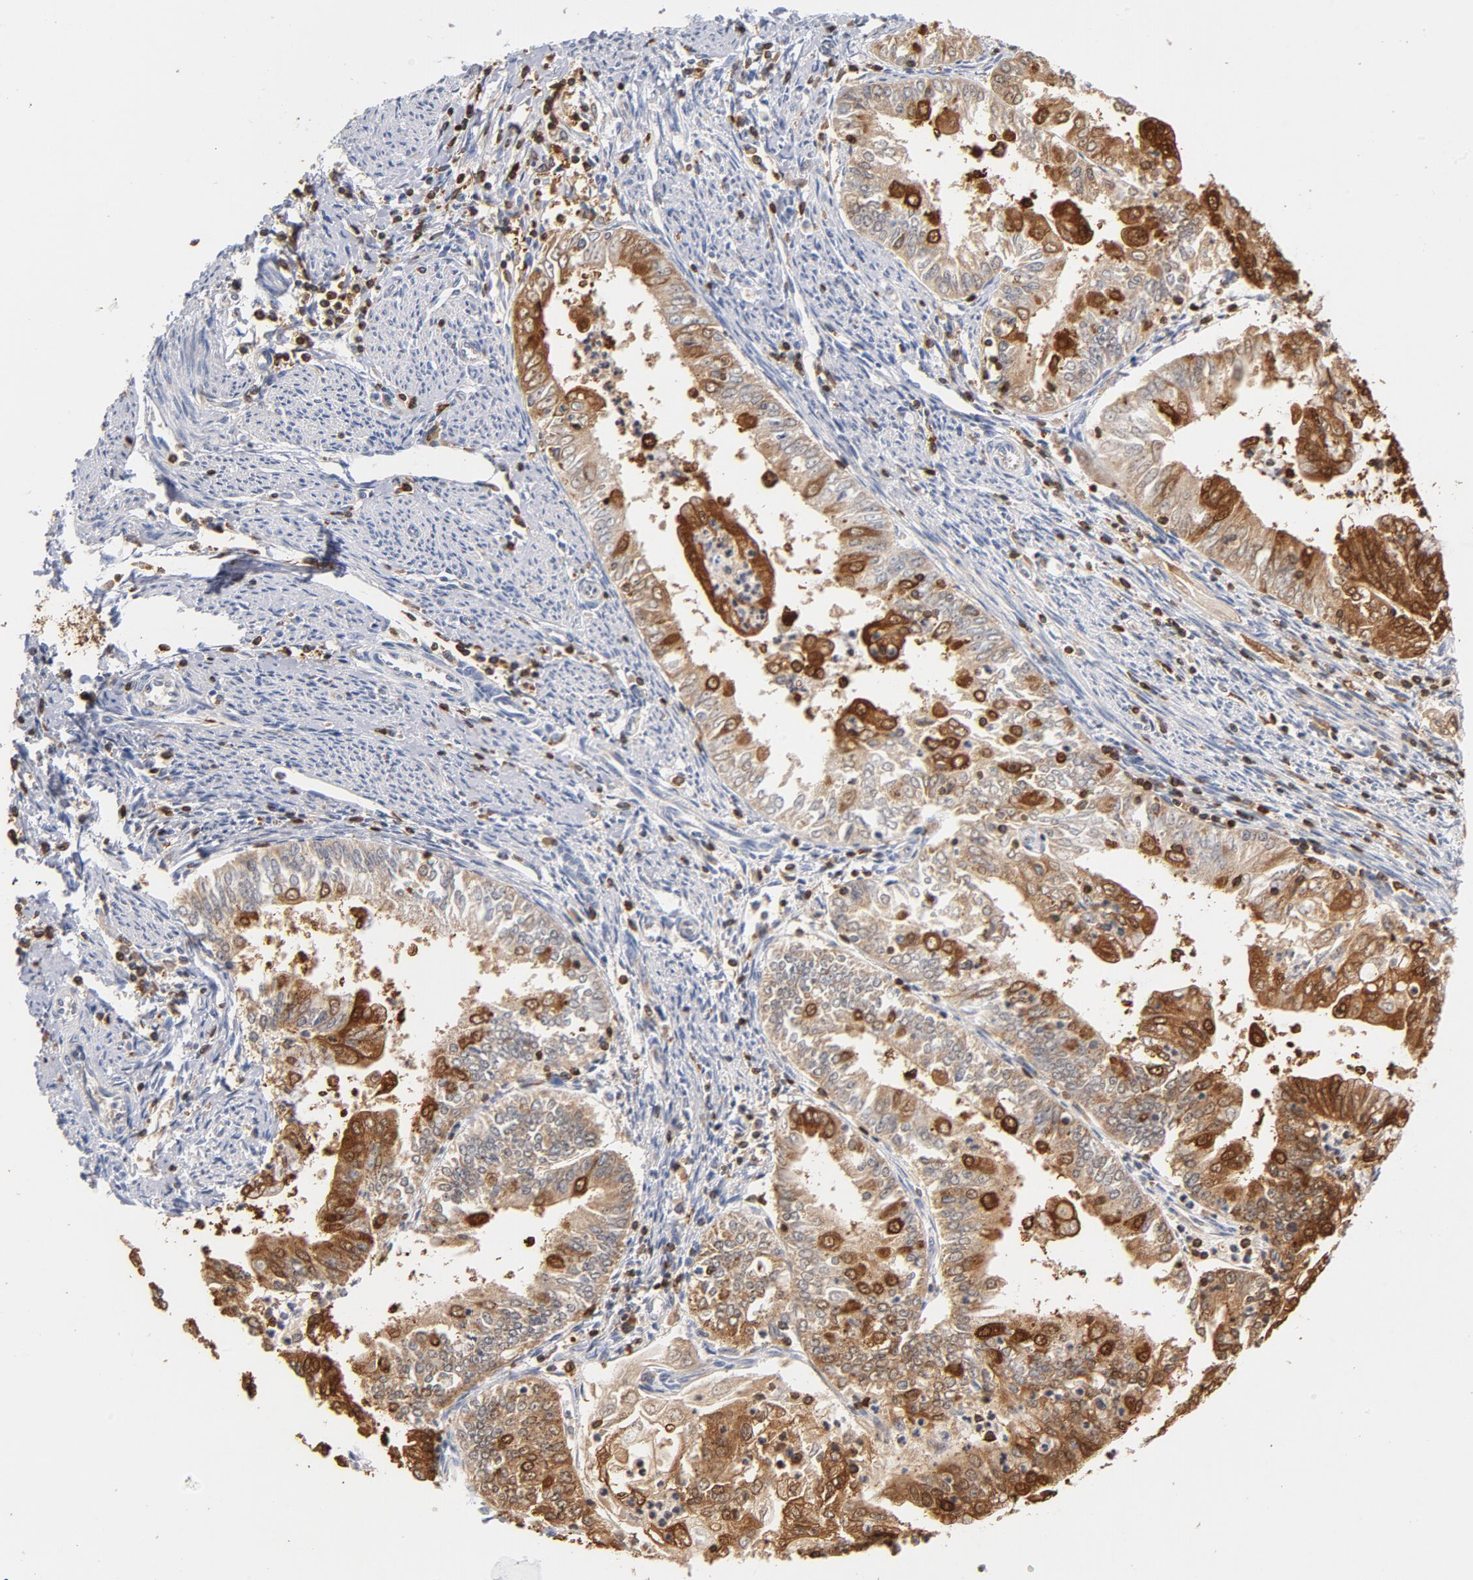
{"staining": {"intensity": "moderate", "quantity": "25%-75%", "location": "cytoplasmic/membranous"}, "tissue": "endometrial cancer", "cell_type": "Tumor cells", "image_type": "cancer", "snomed": [{"axis": "morphology", "description": "Adenocarcinoma, NOS"}, {"axis": "topography", "description": "Endometrium"}], "caption": "Protein staining exhibits moderate cytoplasmic/membranous positivity in approximately 25%-75% of tumor cells in endometrial cancer. (DAB = brown stain, brightfield microscopy at high magnification).", "gene": "EZR", "patient": {"sex": "female", "age": 75}}